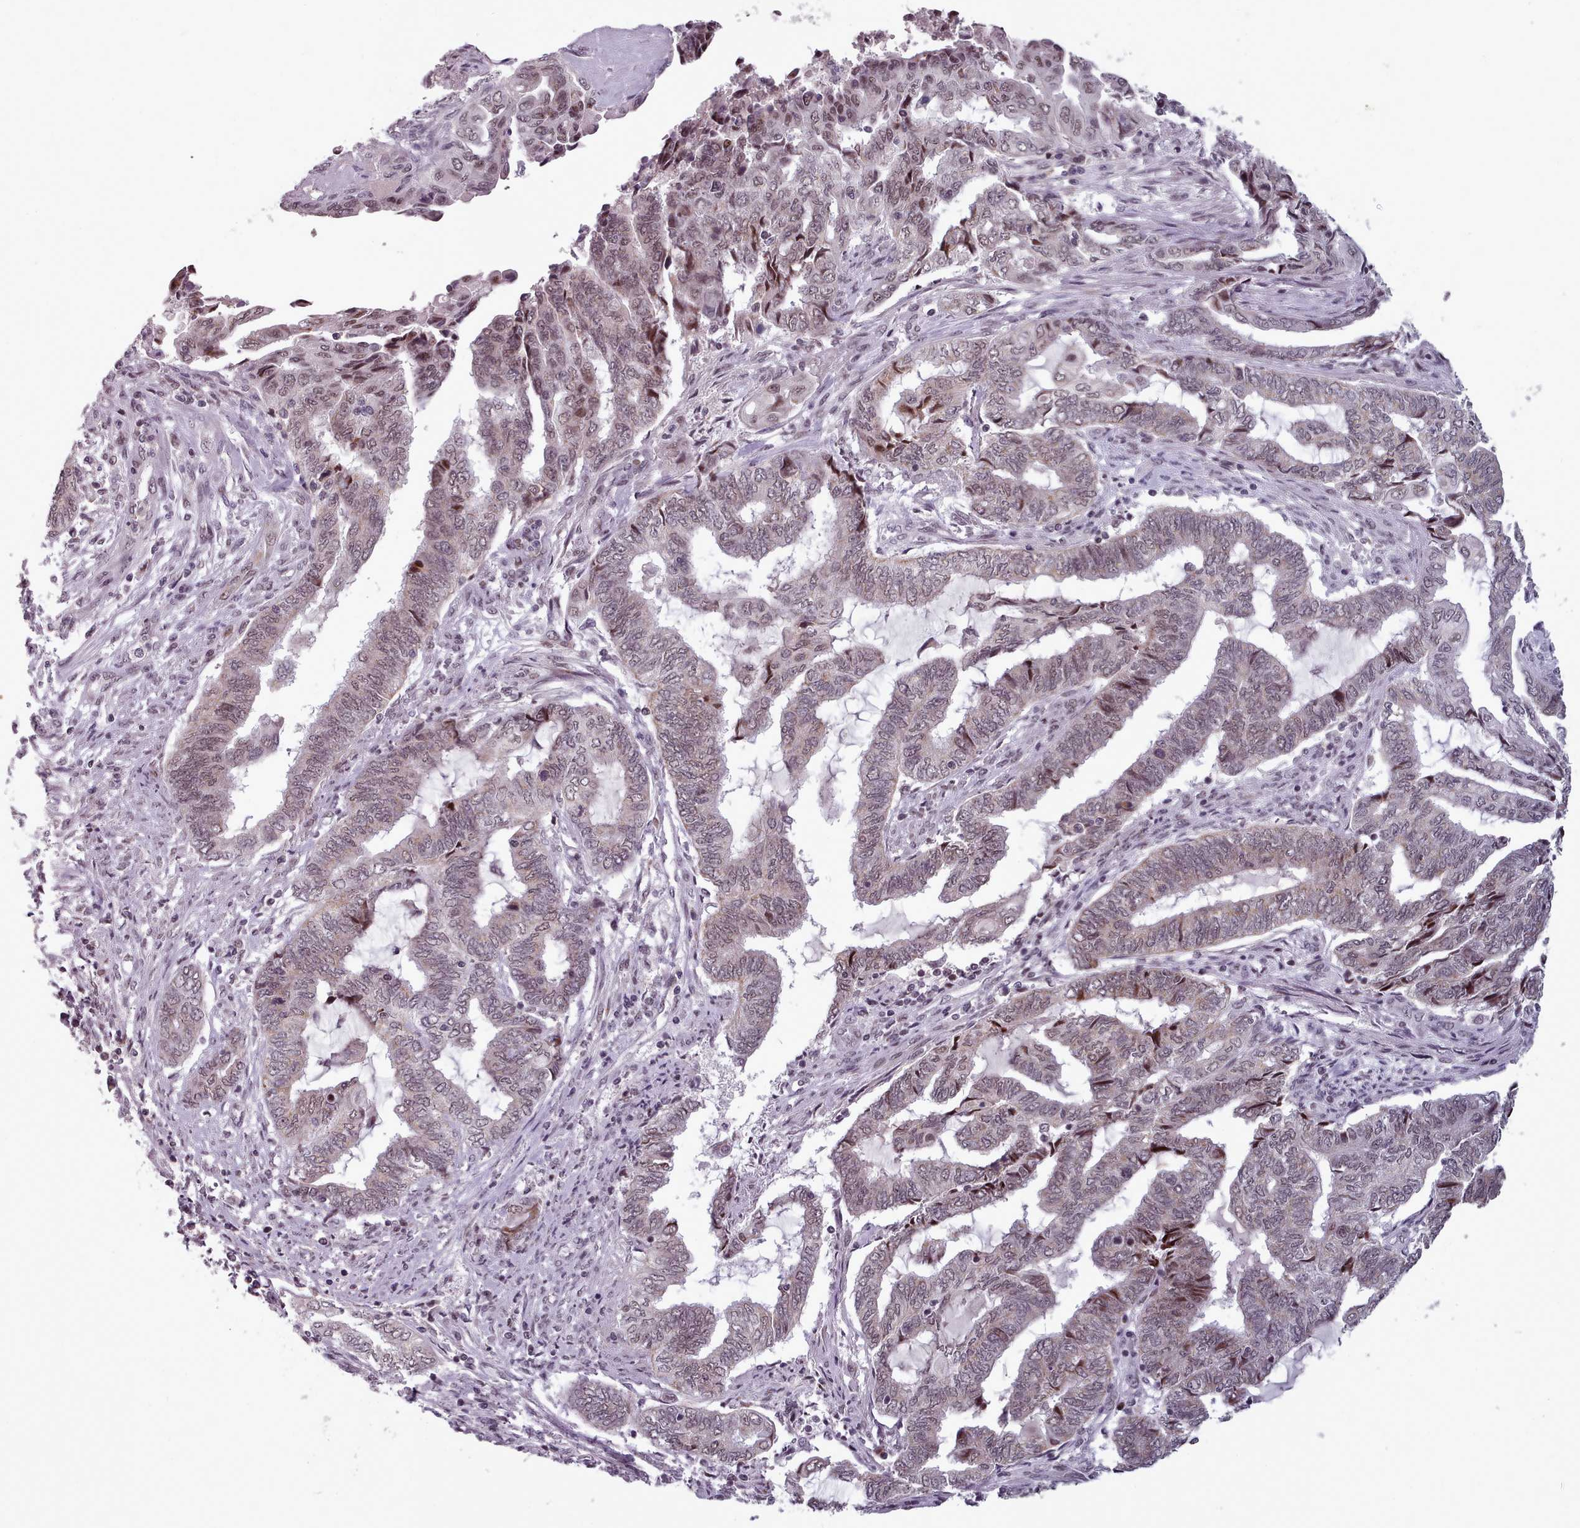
{"staining": {"intensity": "weak", "quantity": ">75%", "location": "nuclear"}, "tissue": "endometrial cancer", "cell_type": "Tumor cells", "image_type": "cancer", "snomed": [{"axis": "morphology", "description": "Adenocarcinoma, NOS"}, {"axis": "topography", "description": "Uterus"}, {"axis": "topography", "description": "Endometrium"}], "caption": "IHC of human endometrial cancer shows low levels of weak nuclear expression in approximately >75% of tumor cells.", "gene": "SRSF9", "patient": {"sex": "female", "age": 70}}